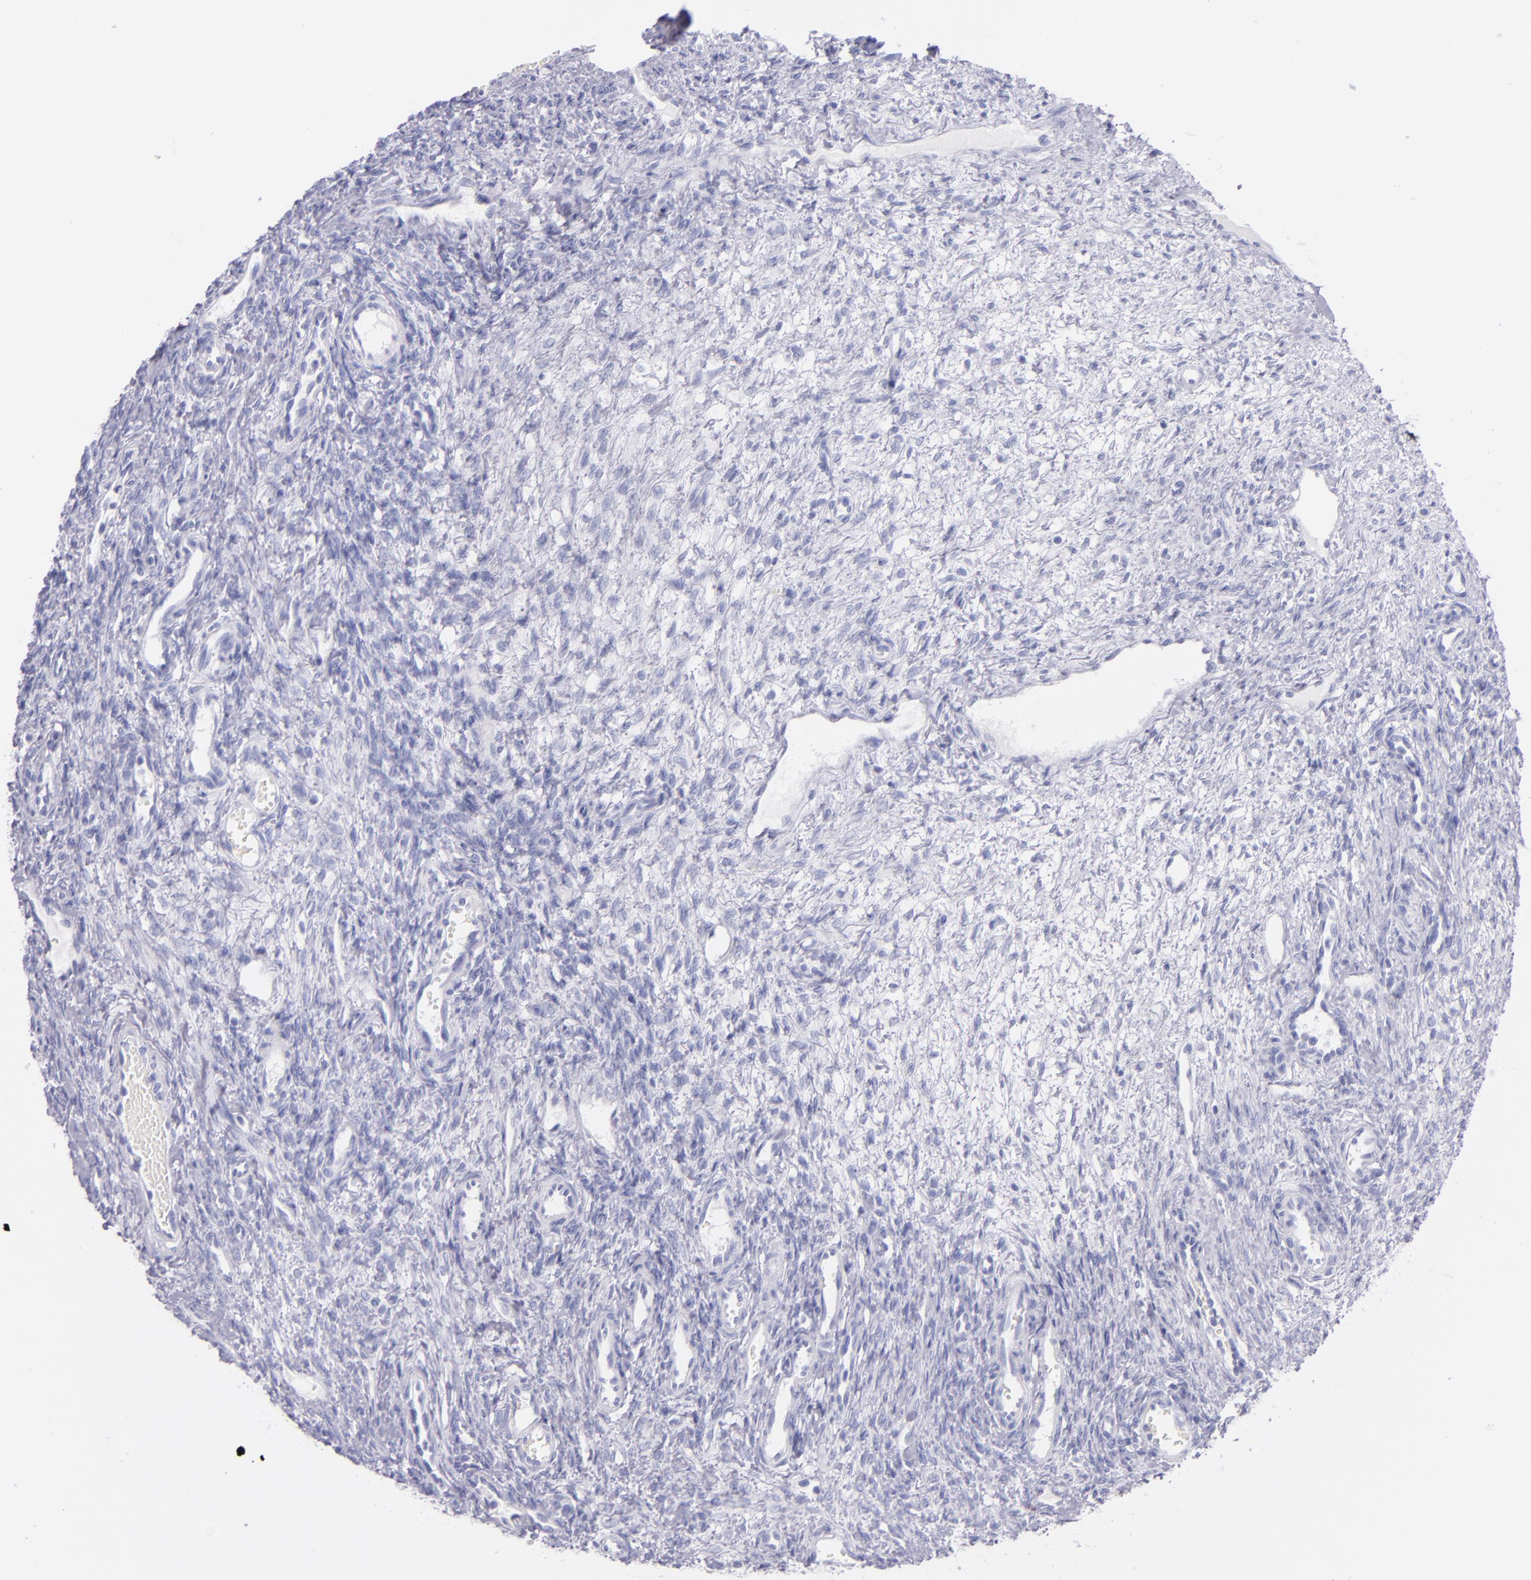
{"staining": {"intensity": "negative", "quantity": "none", "location": "none"}, "tissue": "ovary", "cell_type": "Follicle cells", "image_type": "normal", "snomed": [{"axis": "morphology", "description": "Normal tissue, NOS"}, {"axis": "topography", "description": "Ovary"}], "caption": "Immunohistochemistry micrograph of unremarkable ovary: ovary stained with DAB displays no significant protein staining in follicle cells.", "gene": "SFTPB", "patient": {"sex": "female", "age": 33}}